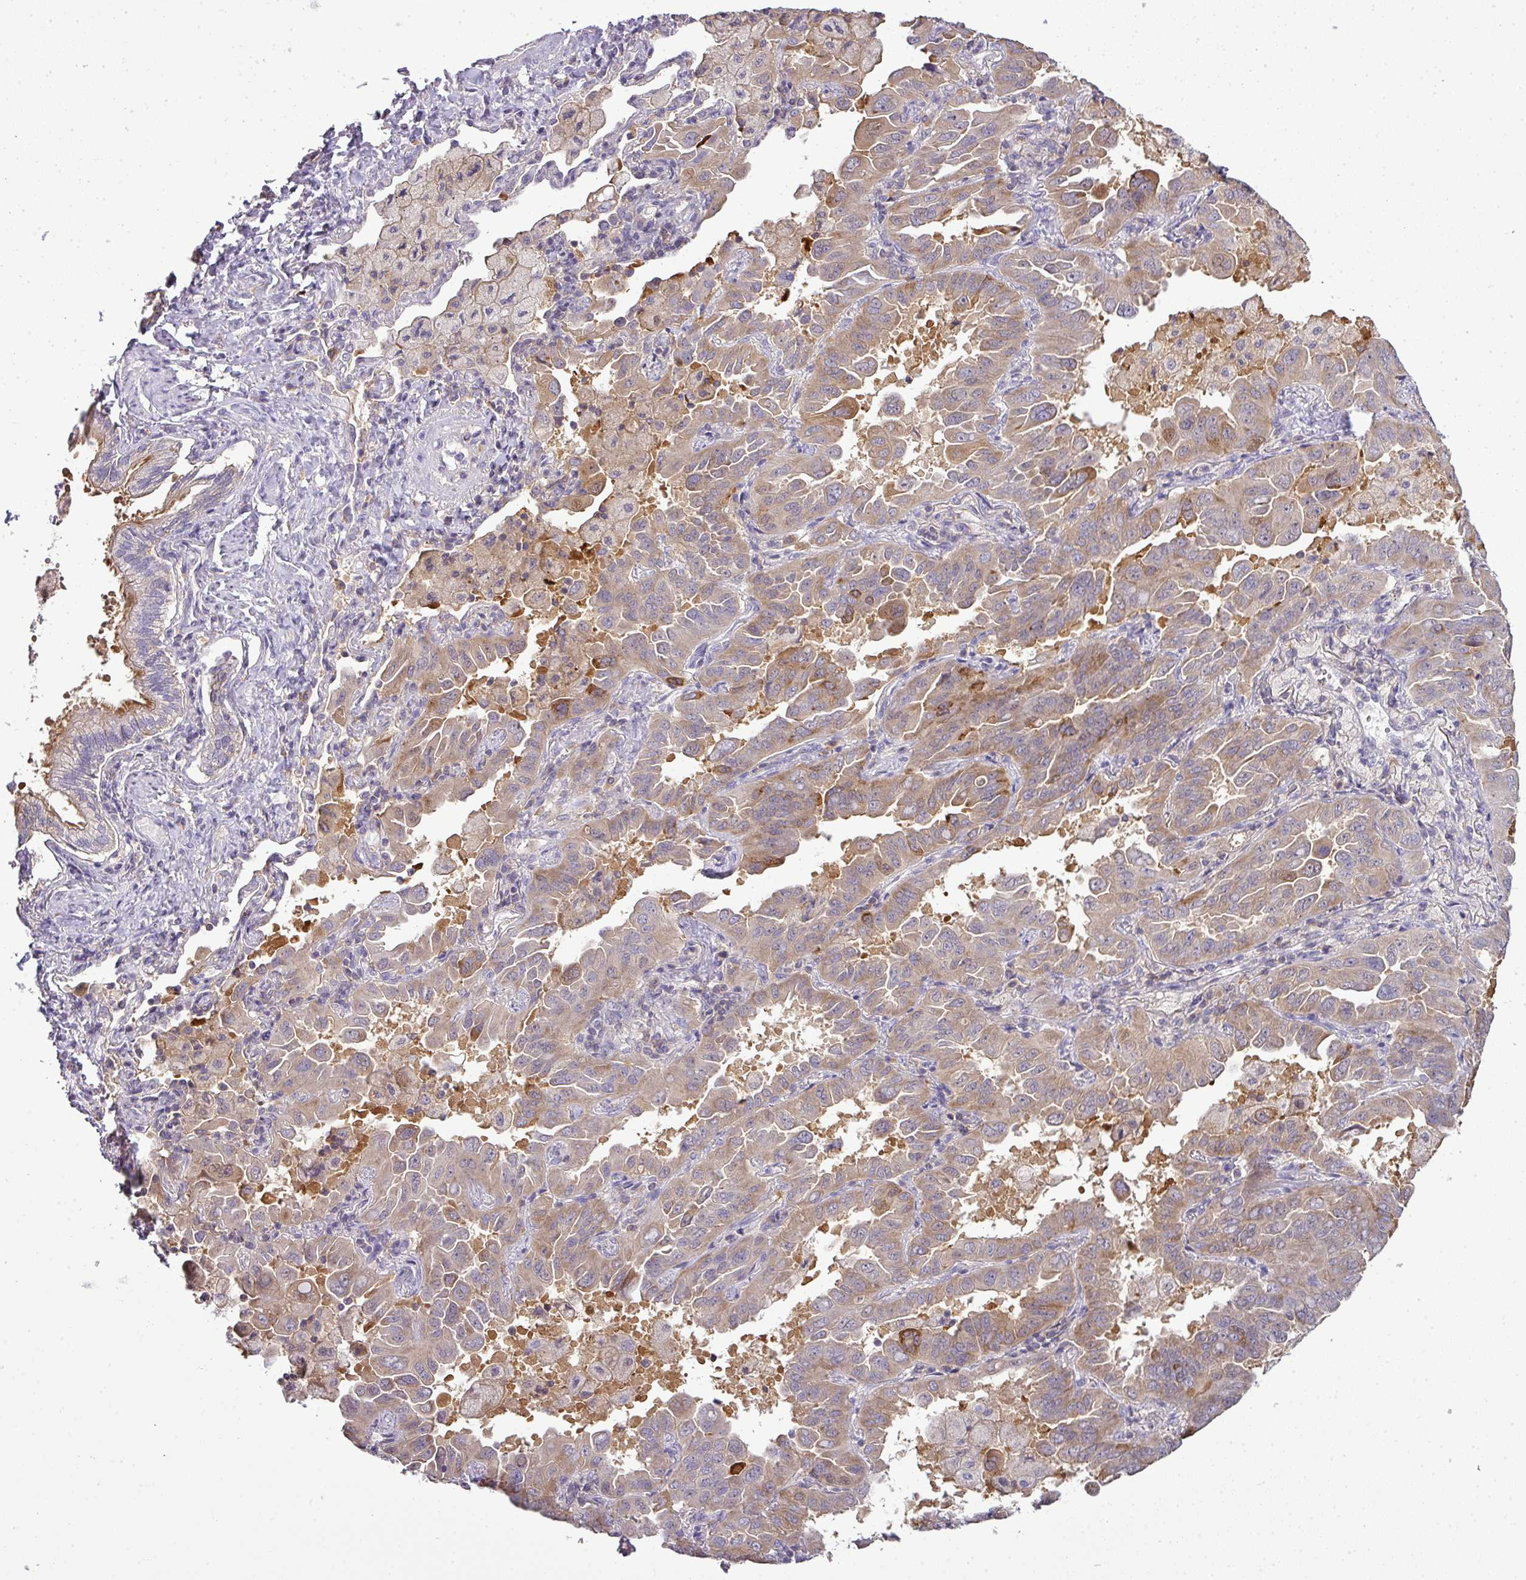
{"staining": {"intensity": "moderate", "quantity": ">75%", "location": "cytoplasmic/membranous"}, "tissue": "lung cancer", "cell_type": "Tumor cells", "image_type": "cancer", "snomed": [{"axis": "morphology", "description": "Adenocarcinoma, NOS"}, {"axis": "topography", "description": "Lung"}], "caption": "A brown stain labels moderate cytoplasmic/membranous positivity of a protein in human adenocarcinoma (lung) tumor cells.", "gene": "STAT5A", "patient": {"sex": "male", "age": 64}}